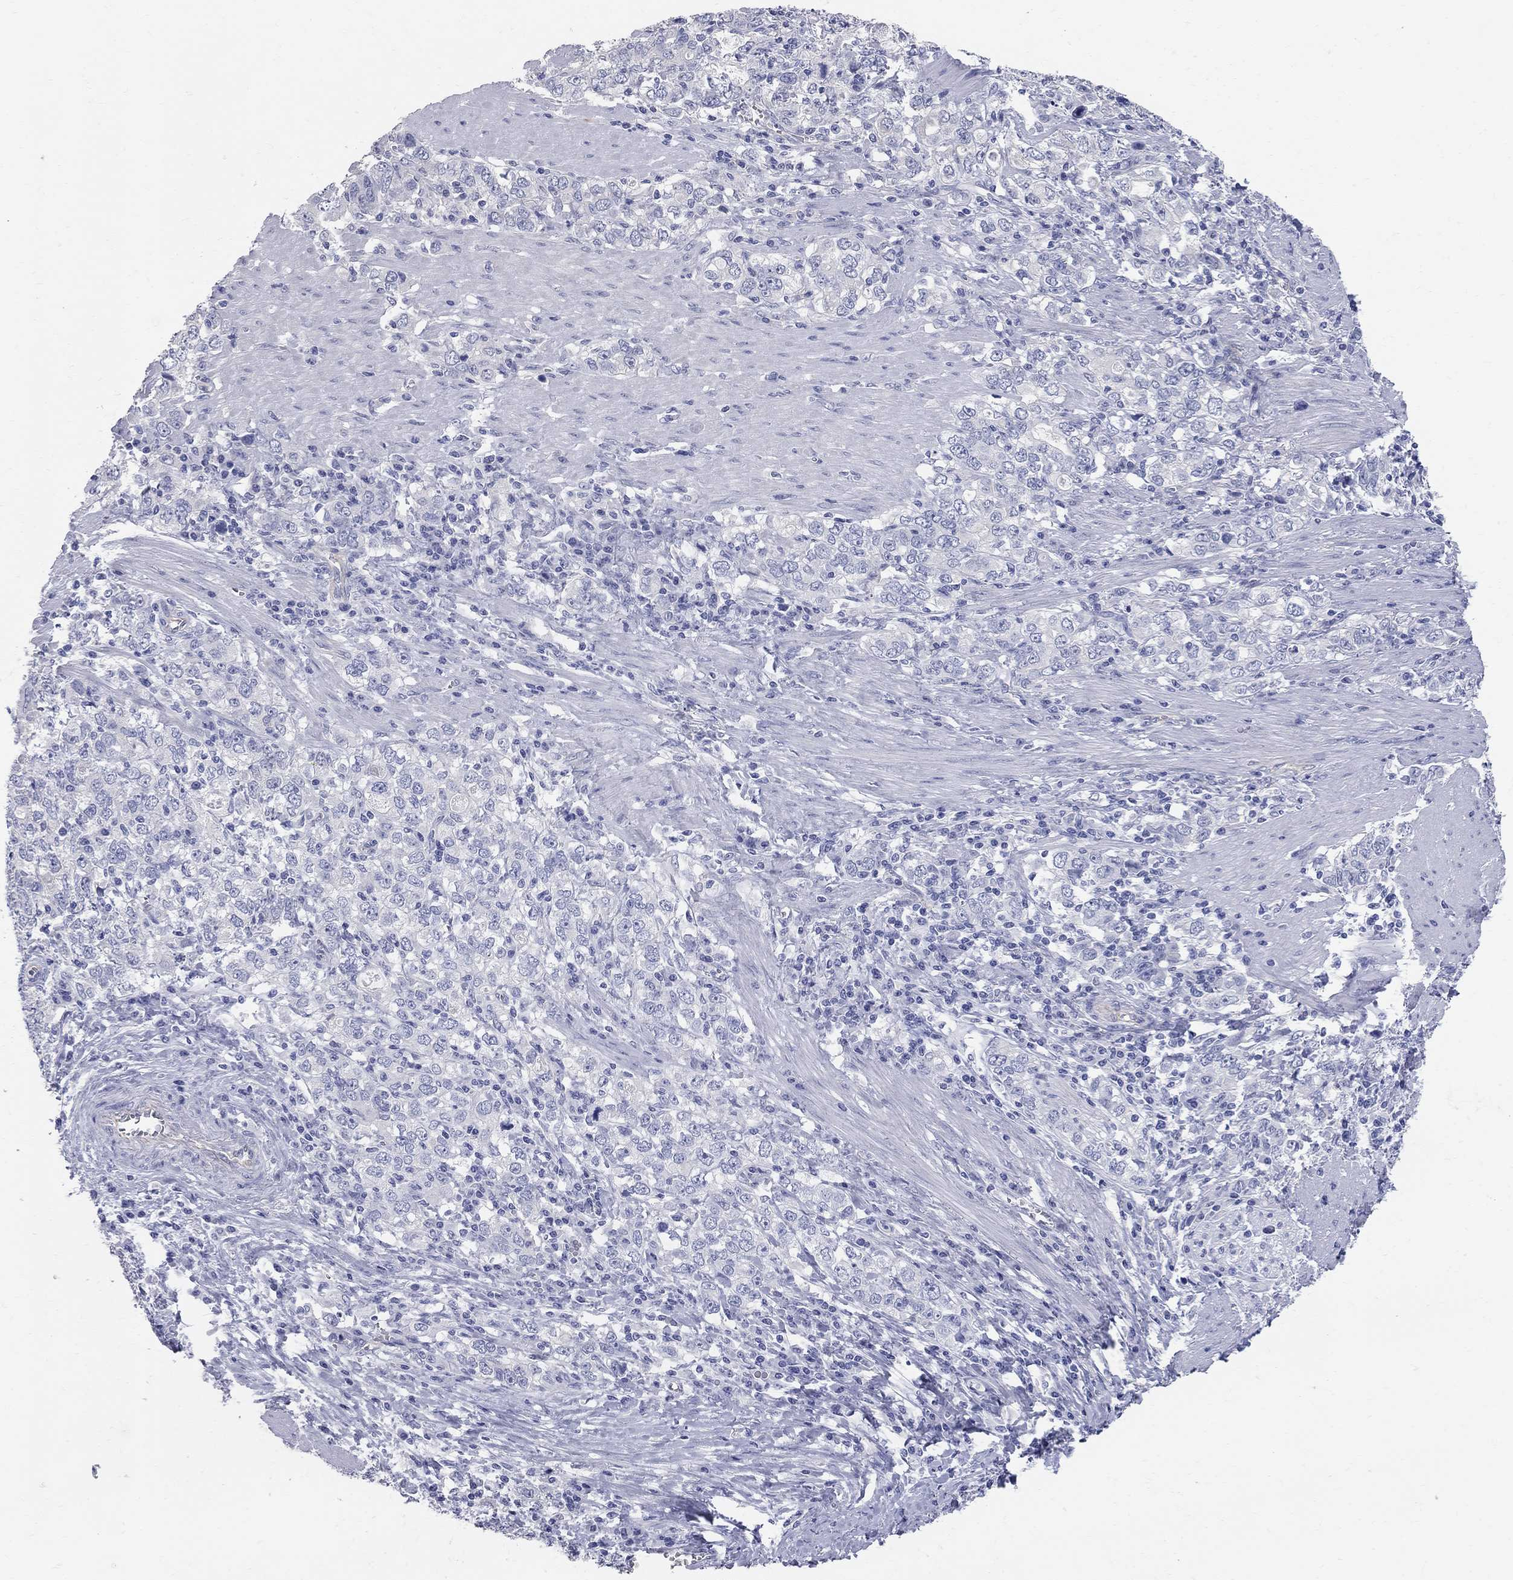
{"staining": {"intensity": "negative", "quantity": "none", "location": "none"}, "tissue": "stomach cancer", "cell_type": "Tumor cells", "image_type": "cancer", "snomed": [{"axis": "morphology", "description": "Adenocarcinoma, NOS"}, {"axis": "topography", "description": "Stomach, lower"}], "caption": "A micrograph of human stomach cancer (adenocarcinoma) is negative for staining in tumor cells.", "gene": "AOX1", "patient": {"sex": "female", "age": 72}}